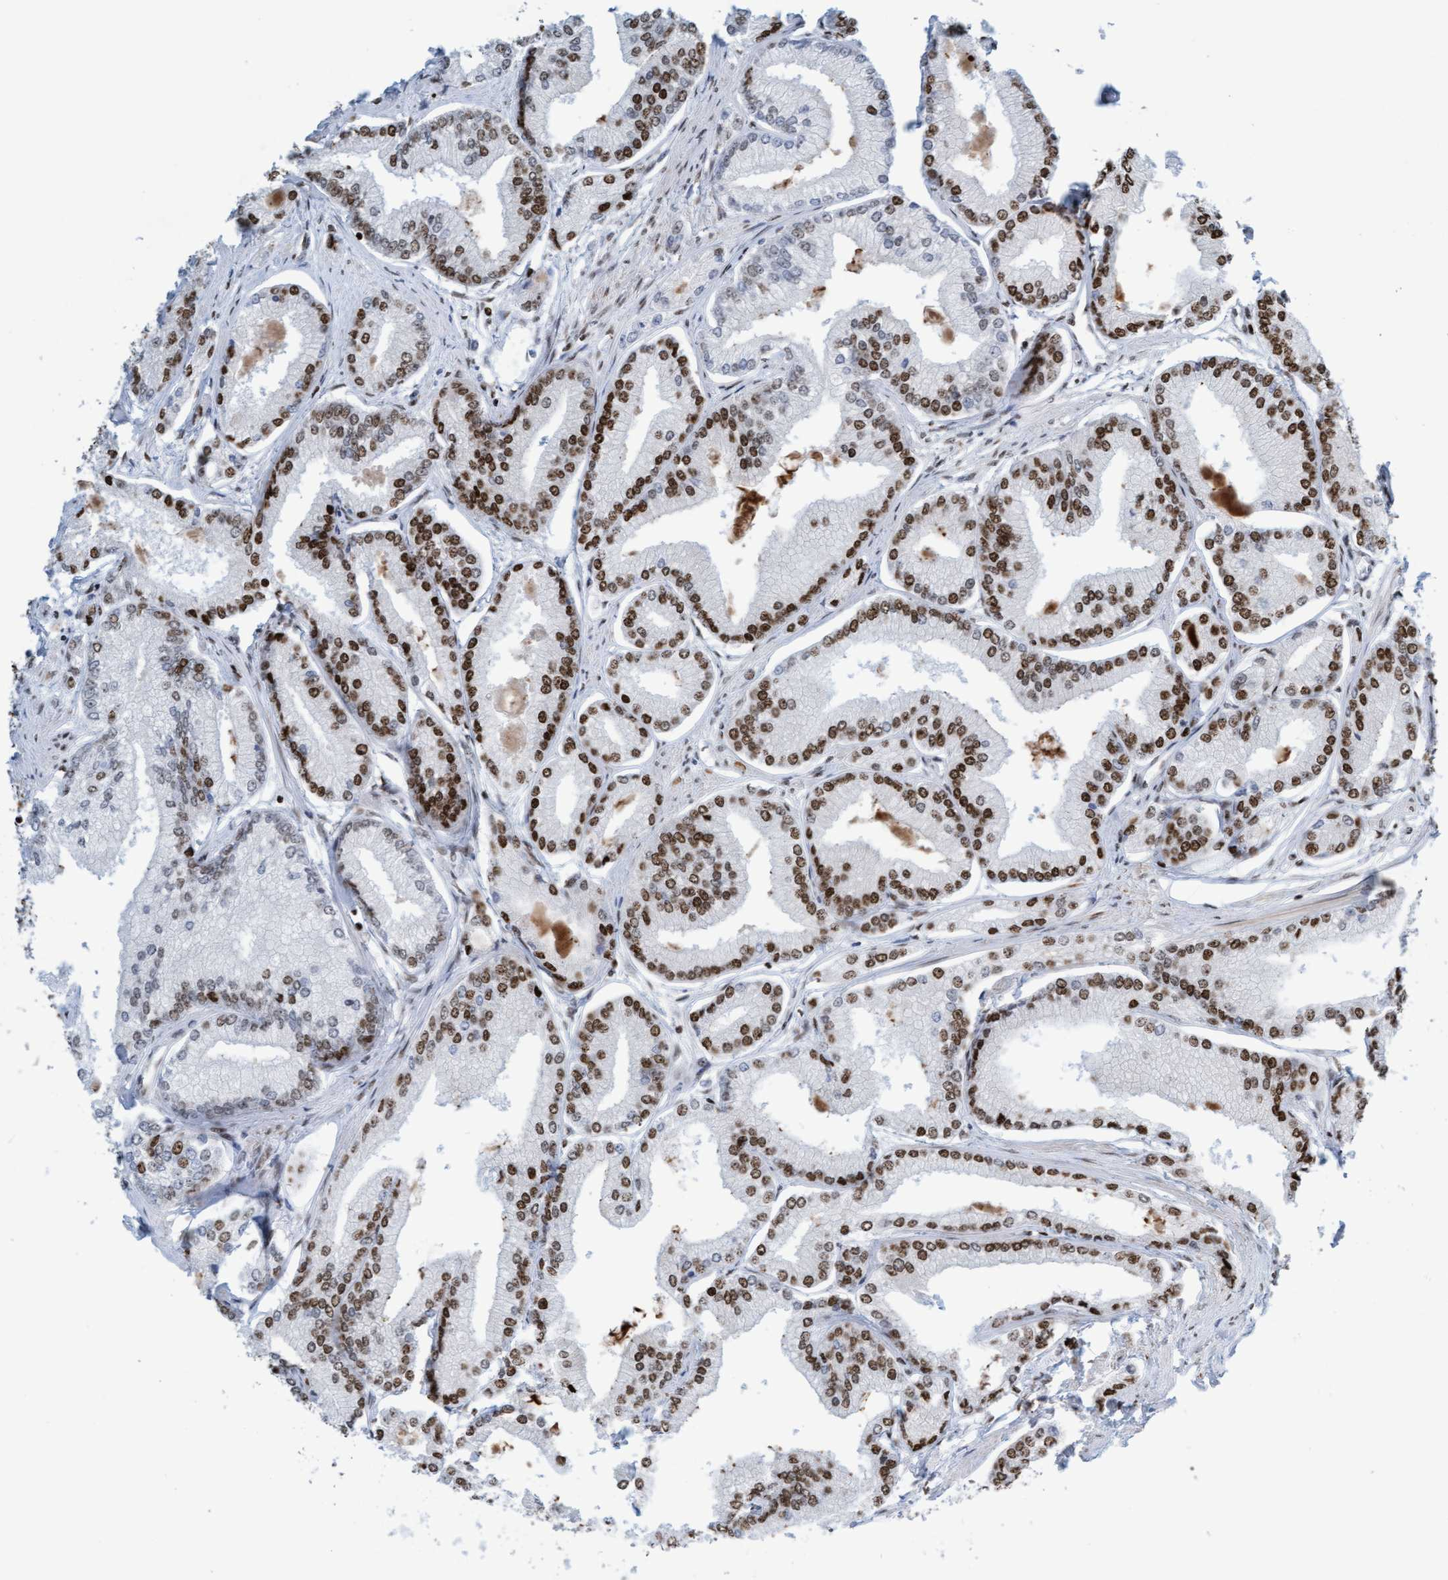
{"staining": {"intensity": "moderate", "quantity": ">75%", "location": "nuclear"}, "tissue": "prostate cancer", "cell_type": "Tumor cells", "image_type": "cancer", "snomed": [{"axis": "morphology", "description": "Adenocarcinoma, Low grade"}, {"axis": "topography", "description": "Prostate"}], "caption": "Prostate low-grade adenocarcinoma was stained to show a protein in brown. There is medium levels of moderate nuclear positivity in about >75% of tumor cells. Using DAB (3,3'-diaminobenzidine) (brown) and hematoxylin (blue) stains, captured at high magnification using brightfield microscopy.", "gene": "GLRX2", "patient": {"sex": "male", "age": 52}}